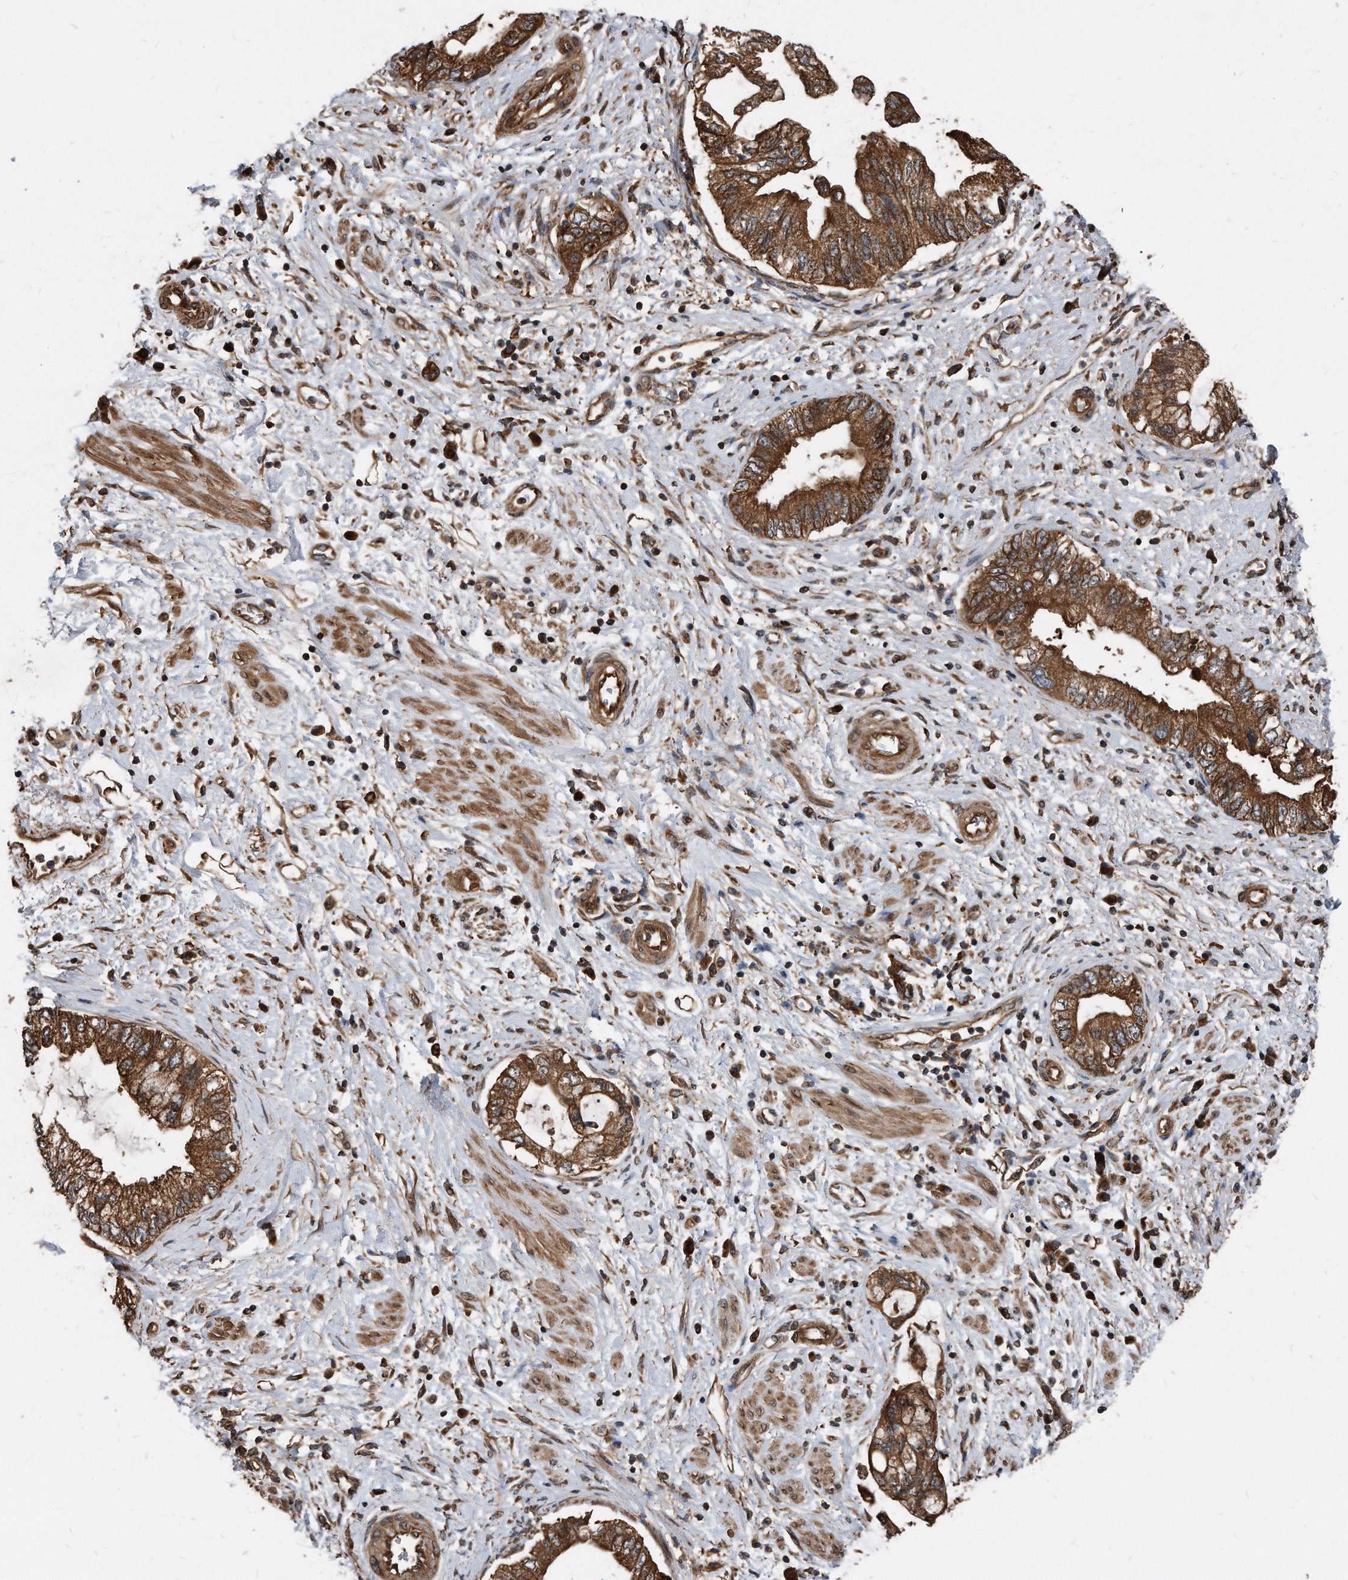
{"staining": {"intensity": "strong", "quantity": ">75%", "location": "cytoplasmic/membranous"}, "tissue": "pancreatic cancer", "cell_type": "Tumor cells", "image_type": "cancer", "snomed": [{"axis": "morphology", "description": "Adenocarcinoma, NOS"}, {"axis": "topography", "description": "Pancreas"}], "caption": "A photomicrograph of human pancreatic cancer stained for a protein shows strong cytoplasmic/membranous brown staining in tumor cells. Using DAB (3,3'-diaminobenzidine) (brown) and hematoxylin (blue) stains, captured at high magnification using brightfield microscopy.", "gene": "FAM136A", "patient": {"sex": "female", "age": 73}}